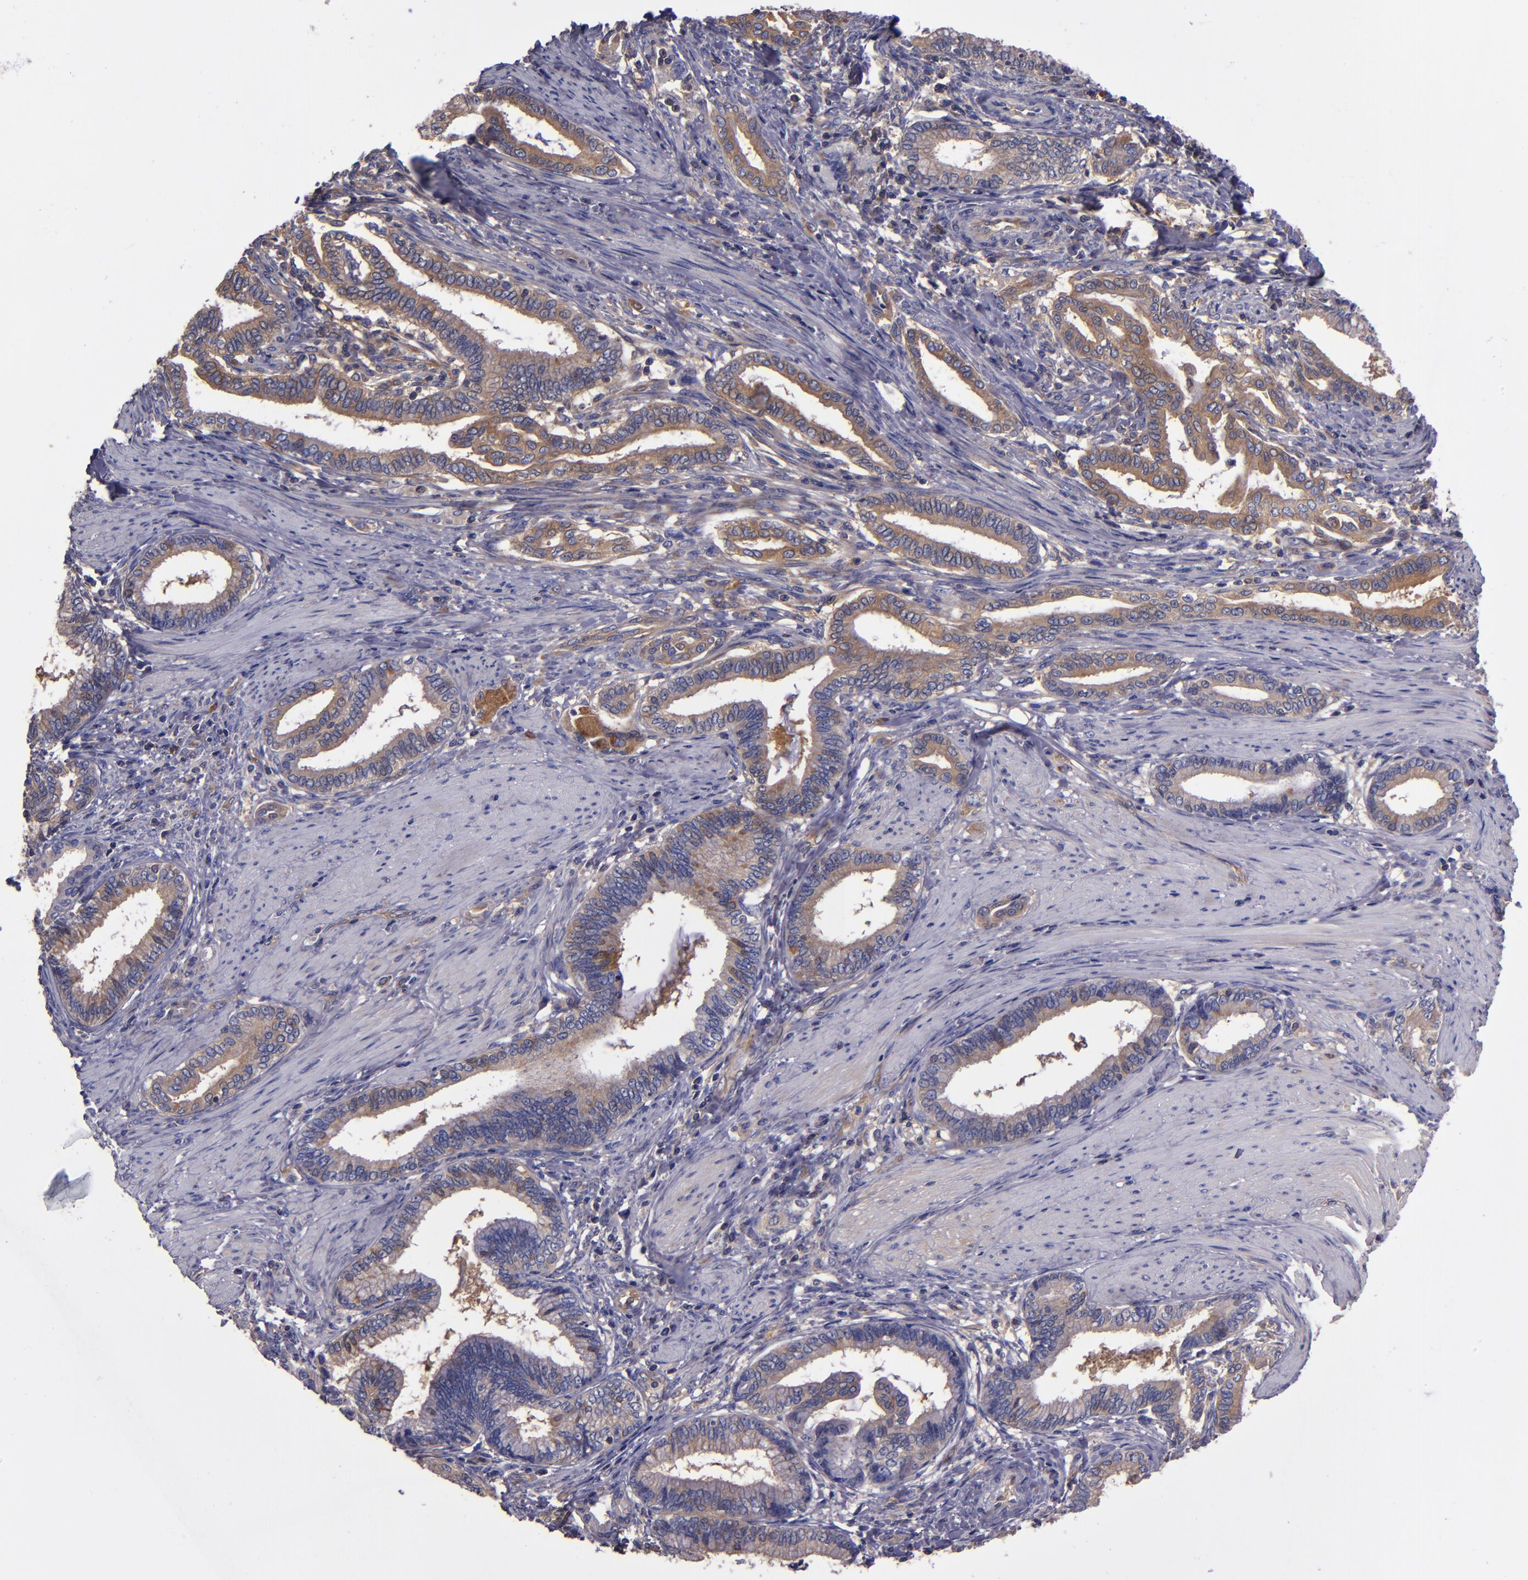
{"staining": {"intensity": "weak", "quantity": "25%-75%", "location": "cytoplasmic/membranous"}, "tissue": "pancreatic cancer", "cell_type": "Tumor cells", "image_type": "cancer", "snomed": [{"axis": "morphology", "description": "Adenocarcinoma, NOS"}, {"axis": "topography", "description": "Pancreas"}], "caption": "Human pancreatic adenocarcinoma stained with a protein marker shows weak staining in tumor cells.", "gene": "CARS1", "patient": {"sex": "female", "age": 64}}